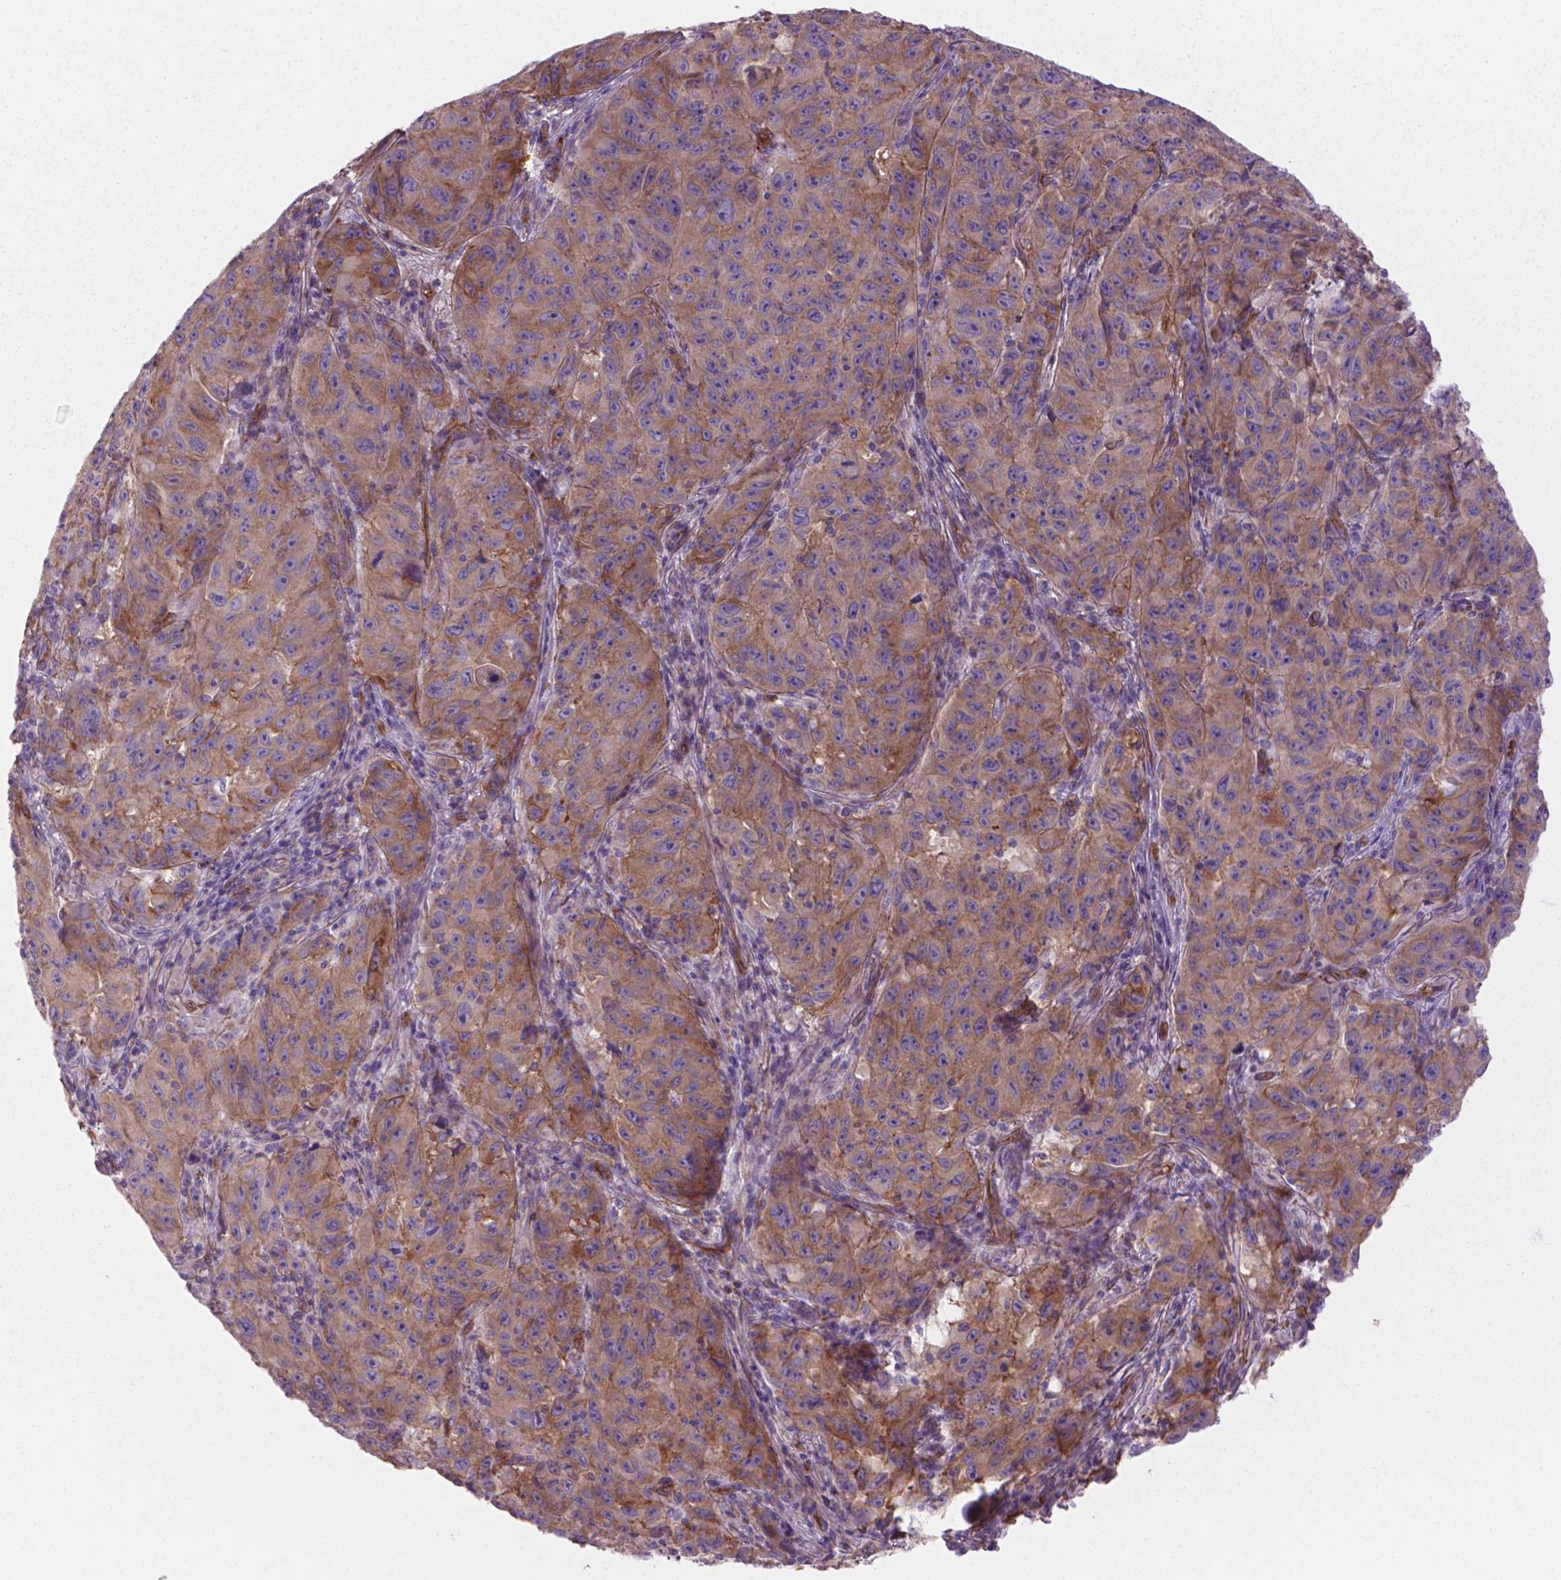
{"staining": {"intensity": "moderate", "quantity": ">75%", "location": "cytoplasmic/membranous"}, "tissue": "melanoma", "cell_type": "Tumor cells", "image_type": "cancer", "snomed": [{"axis": "morphology", "description": "Malignant melanoma, NOS"}, {"axis": "topography", "description": "Vulva, labia, clitoris and Bartholin´s gland, NO"}], "caption": "Immunohistochemical staining of human malignant melanoma exhibits moderate cytoplasmic/membranous protein staining in about >75% of tumor cells.", "gene": "TENT5A", "patient": {"sex": "female", "age": 75}}